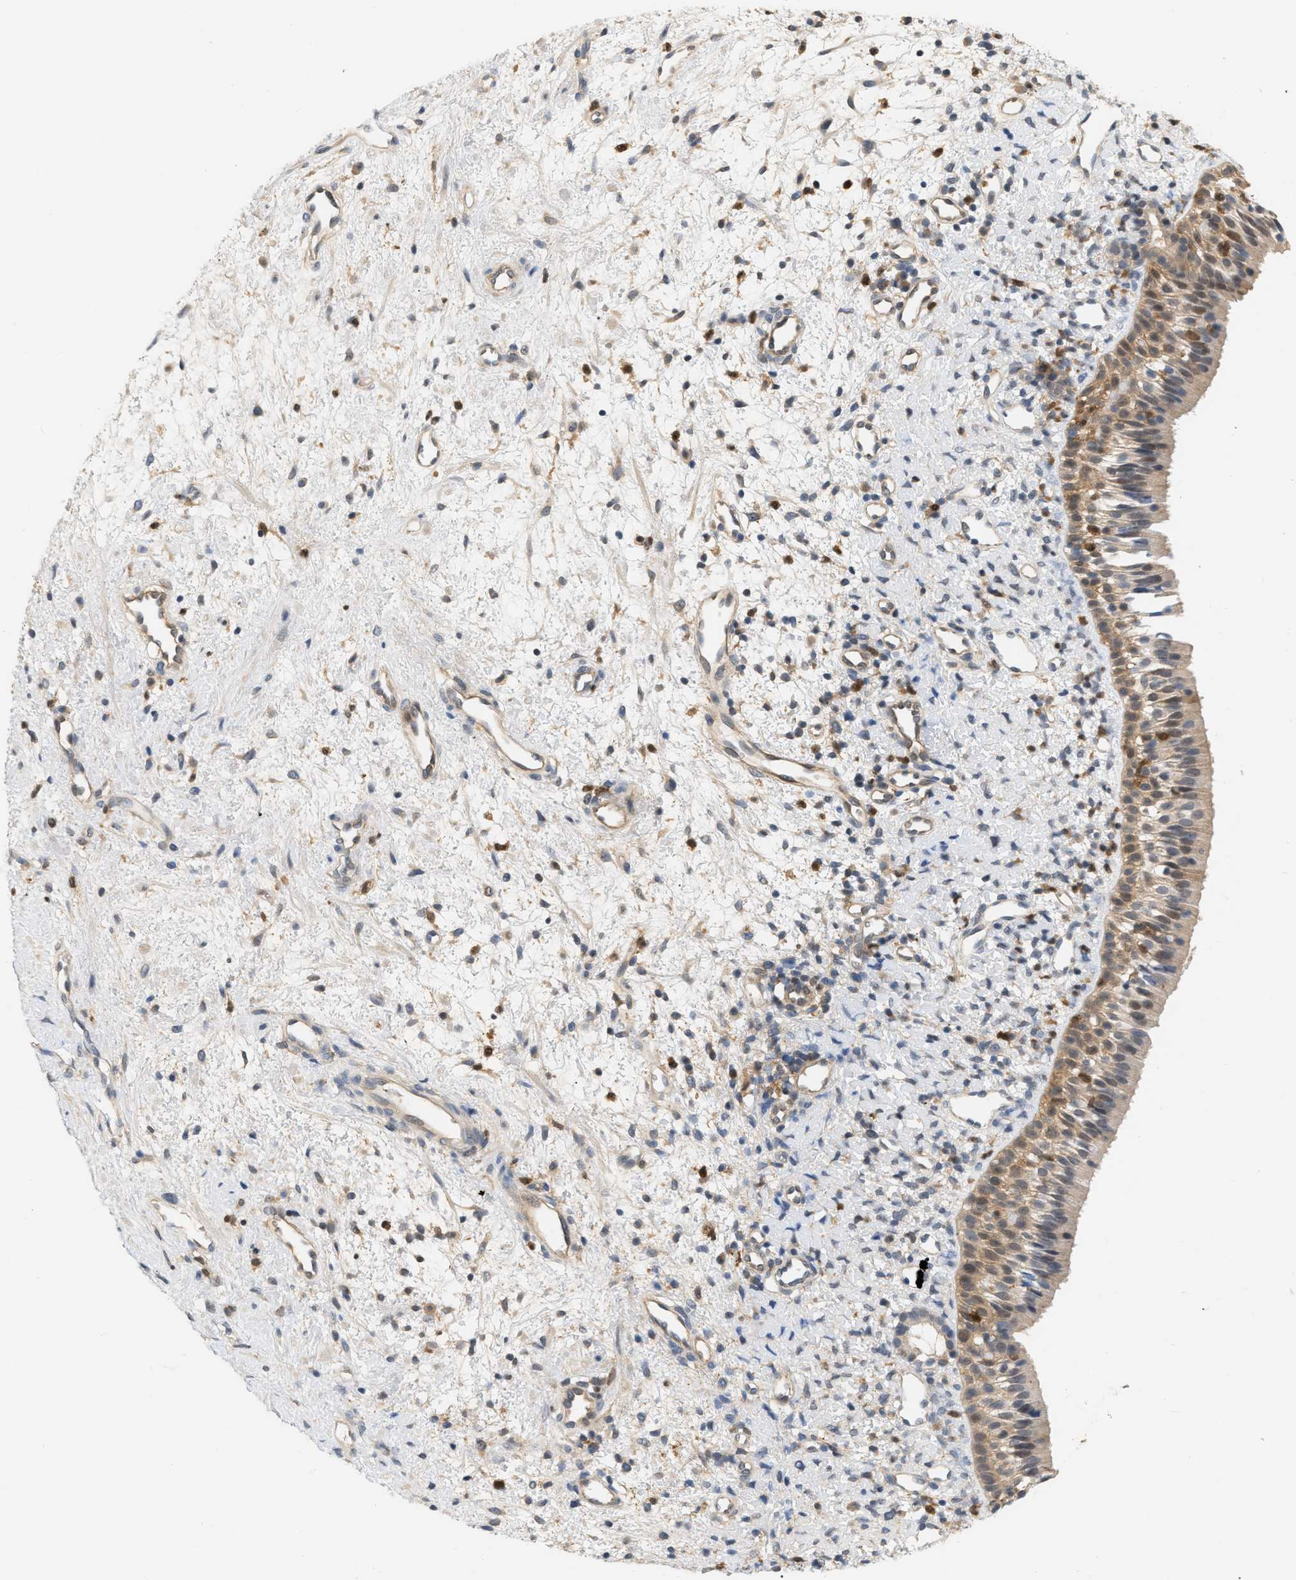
{"staining": {"intensity": "moderate", "quantity": ">75%", "location": "cytoplasmic/membranous"}, "tissue": "nasopharynx", "cell_type": "Respiratory epithelial cells", "image_type": "normal", "snomed": [{"axis": "morphology", "description": "Normal tissue, NOS"}, {"axis": "morphology", "description": "Inflammation, NOS"}, {"axis": "topography", "description": "Nasopharynx"}], "caption": "Unremarkable nasopharynx demonstrates moderate cytoplasmic/membranous expression in about >75% of respiratory epithelial cells The staining was performed using DAB, with brown indicating positive protein expression. Nuclei are stained blue with hematoxylin..", "gene": "PYCARD", "patient": {"sex": "female", "age": 55}}